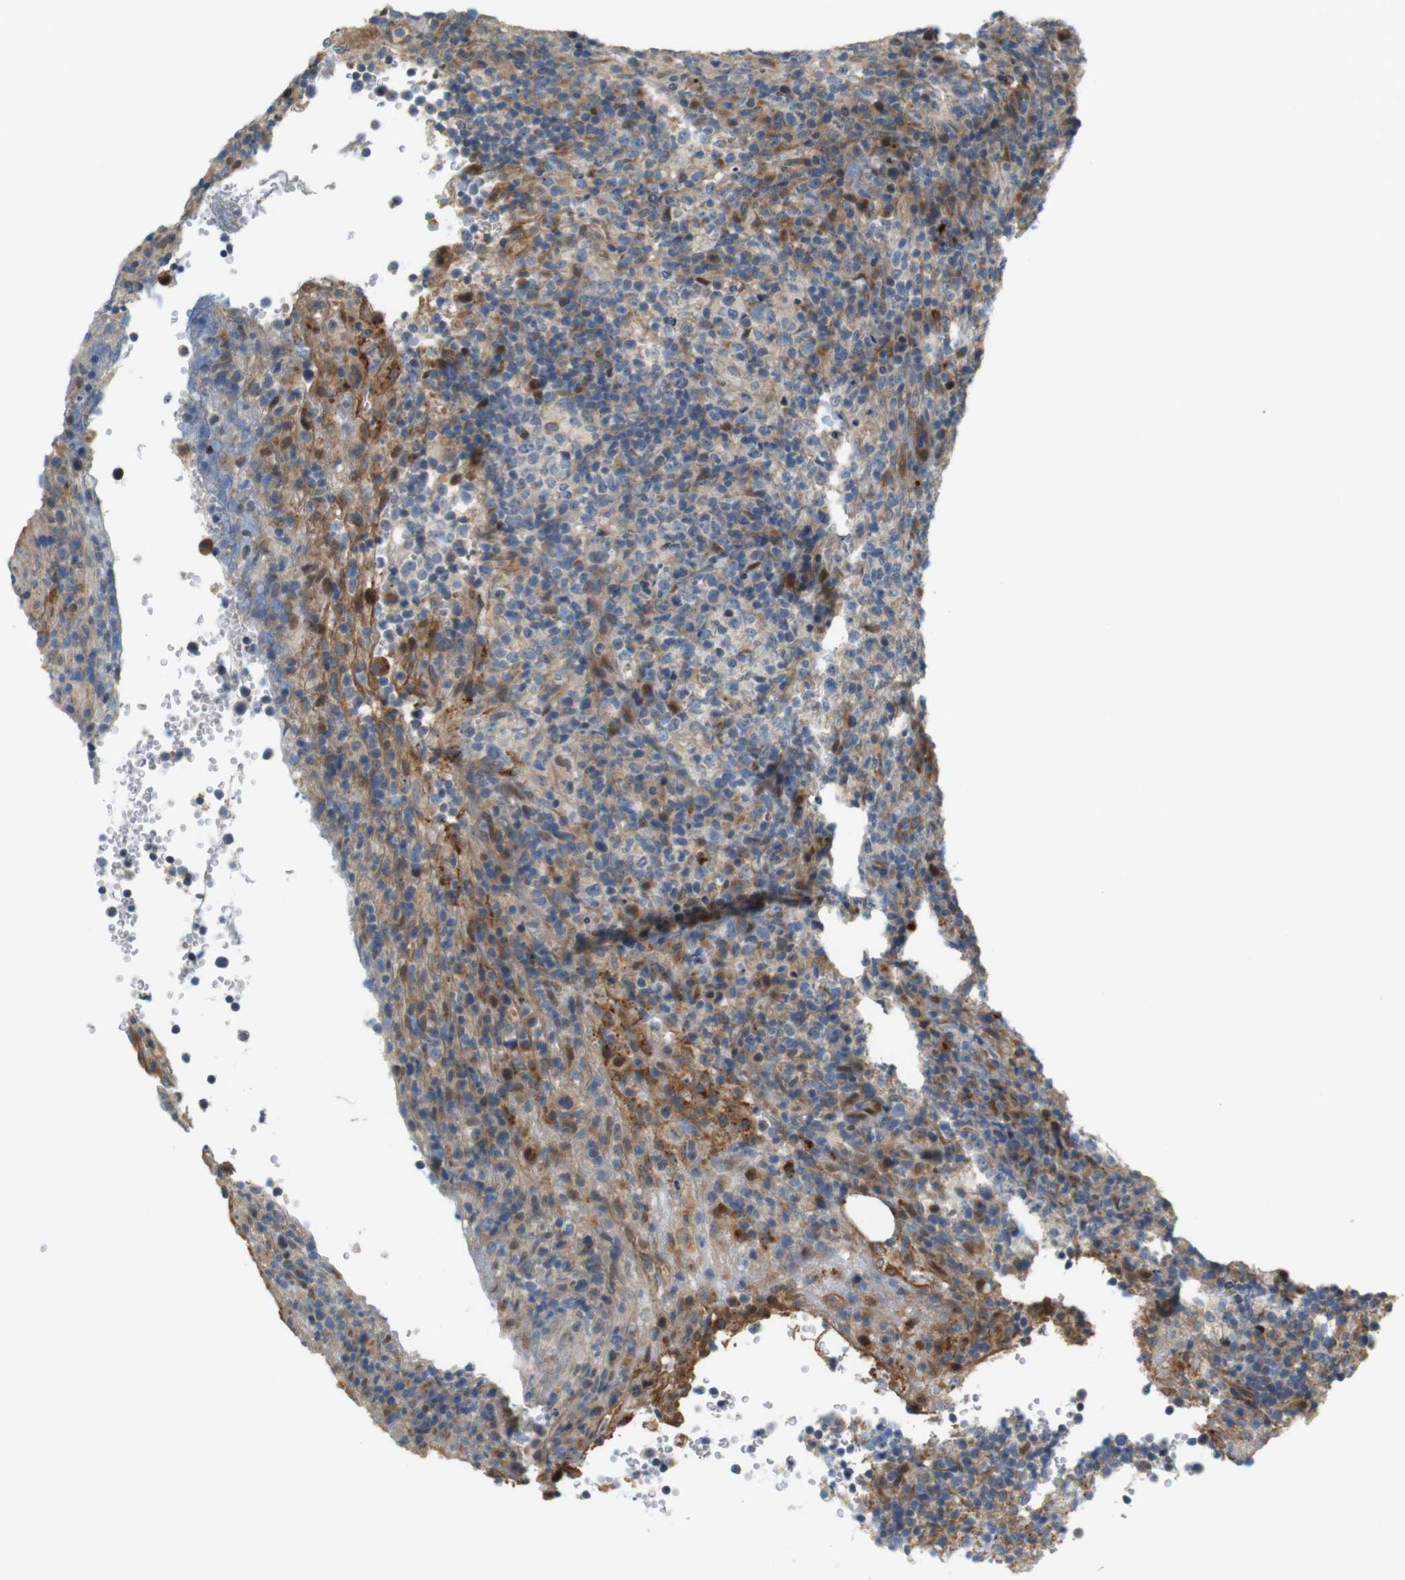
{"staining": {"intensity": "moderate", "quantity": "<25%", "location": "cytoplasmic/membranous"}, "tissue": "lymphoma", "cell_type": "Tumor cells", "image_type": "cancer", "snomed": [{"axis": "morphology", "description": "Malignant lymphoma, non-Hodgkin's type, High grade"}, {"axis": "topography", "description": "Lymph node"}], "caption": "A brown stain labels moderate cytoplasmic/membranous staining of a protein in lymphoma tumor cells. (IHC, brightfield microscopy, high magnification).", "gene": "TSPAN9", "patient": {"sex": "female", "age": 76}}